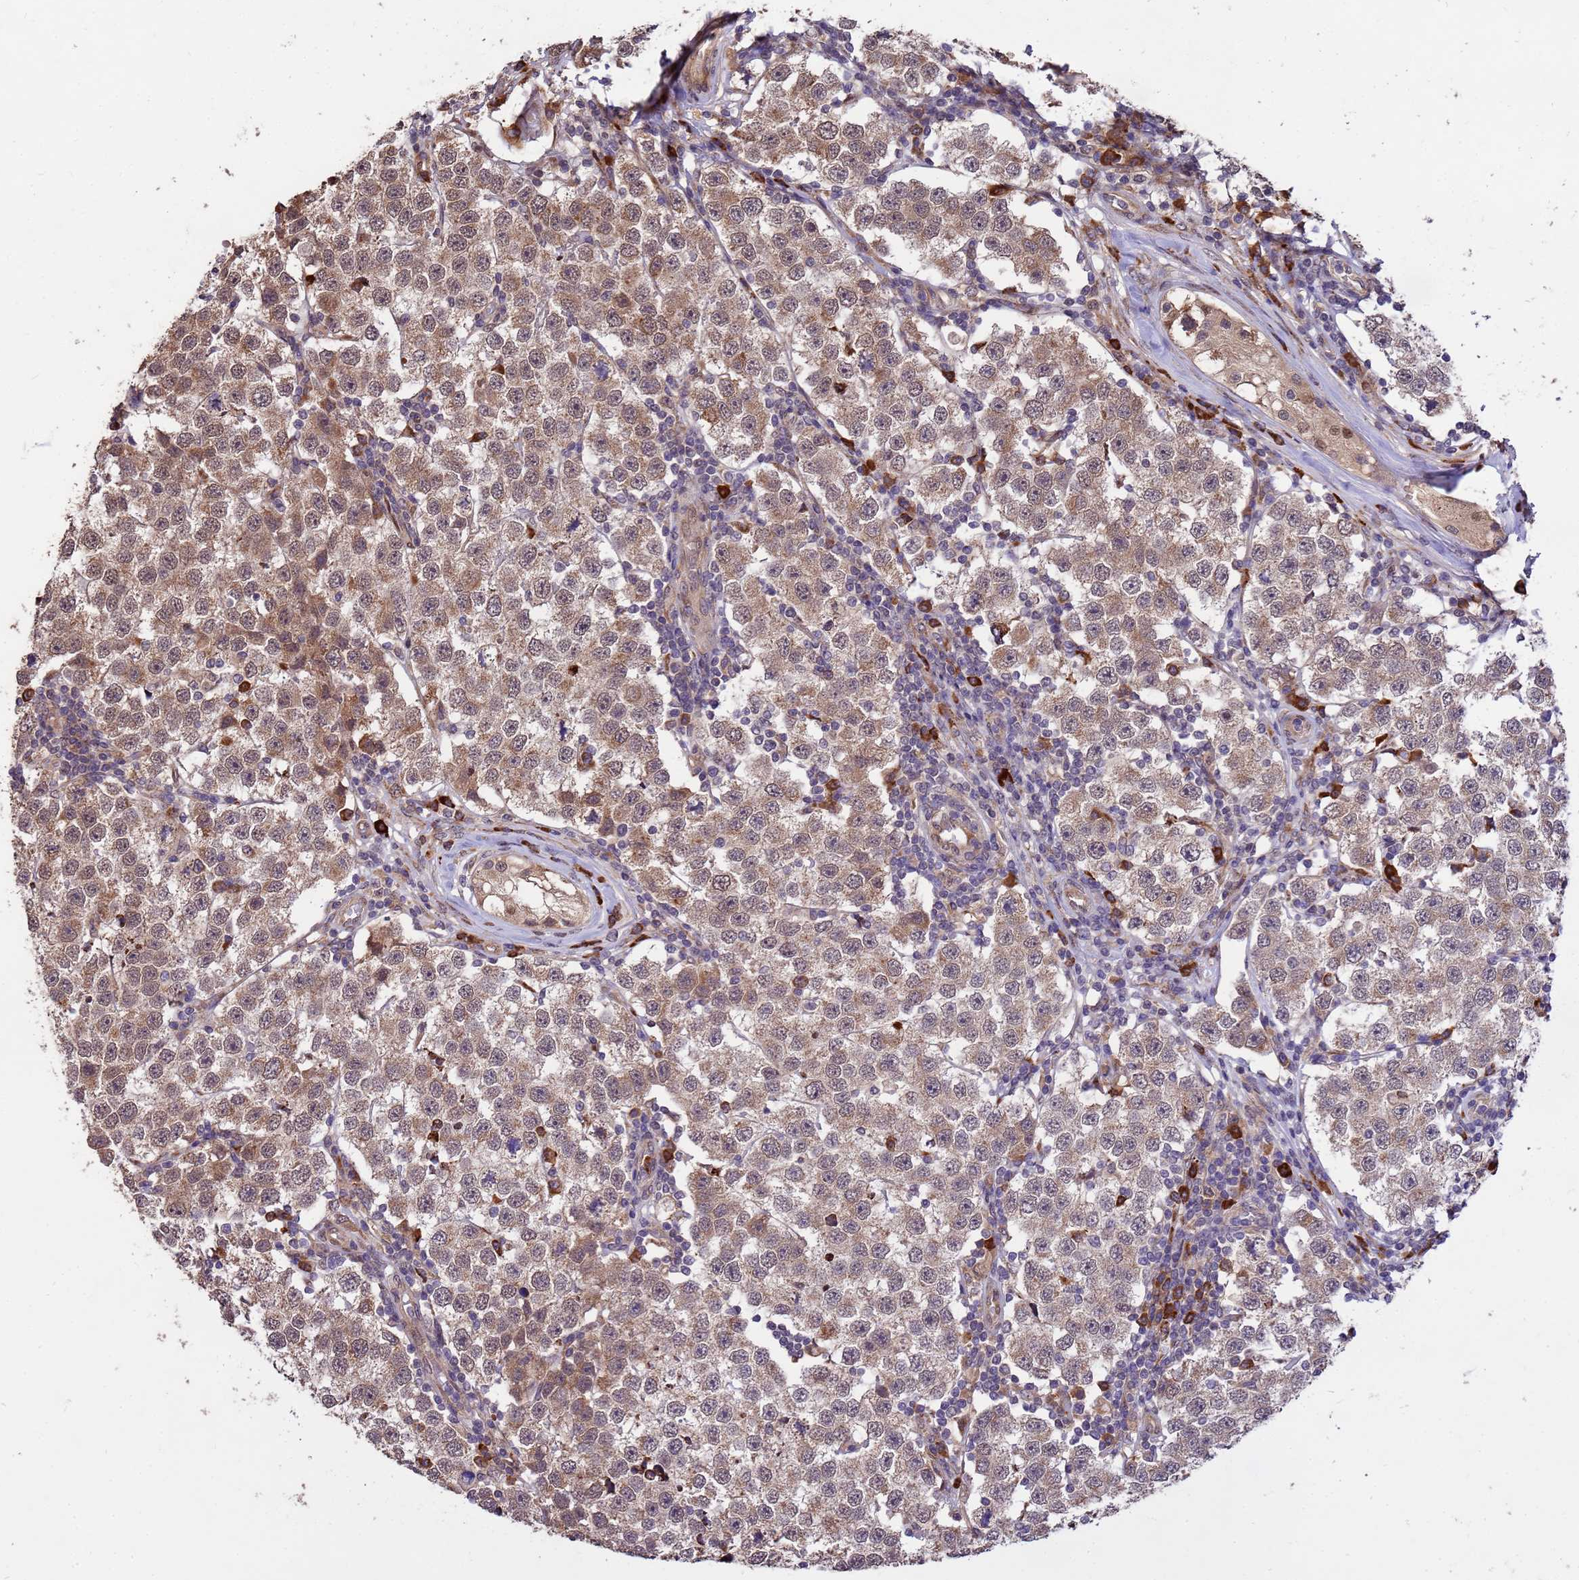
{"staining": {"intensity": "moderate", "quantity": ">75%", "location": "cytoplasmic/membranous,nuclear"}, "tissue": "testis cancer", "cell_type": "Tumor cells", "image_type": "cancer", "snomed": [{"axis": "morphology", "description": "Seminoma, NOS"}, {"axis": "topography", "description": "Testis"}], "caption": "High-magnification brightfield microscopy of testis seminoma stained with DAB (3,3'-diaminobenzidine) (brown) and counterstained with hematoxylin (blue). tumor cells exhibit moderate cytoplasmic/membranous and nuclear positivity is identified in about>75% of cells.", "gene": "ZNF619", "patient": {"sex": "male", "age": 34}}